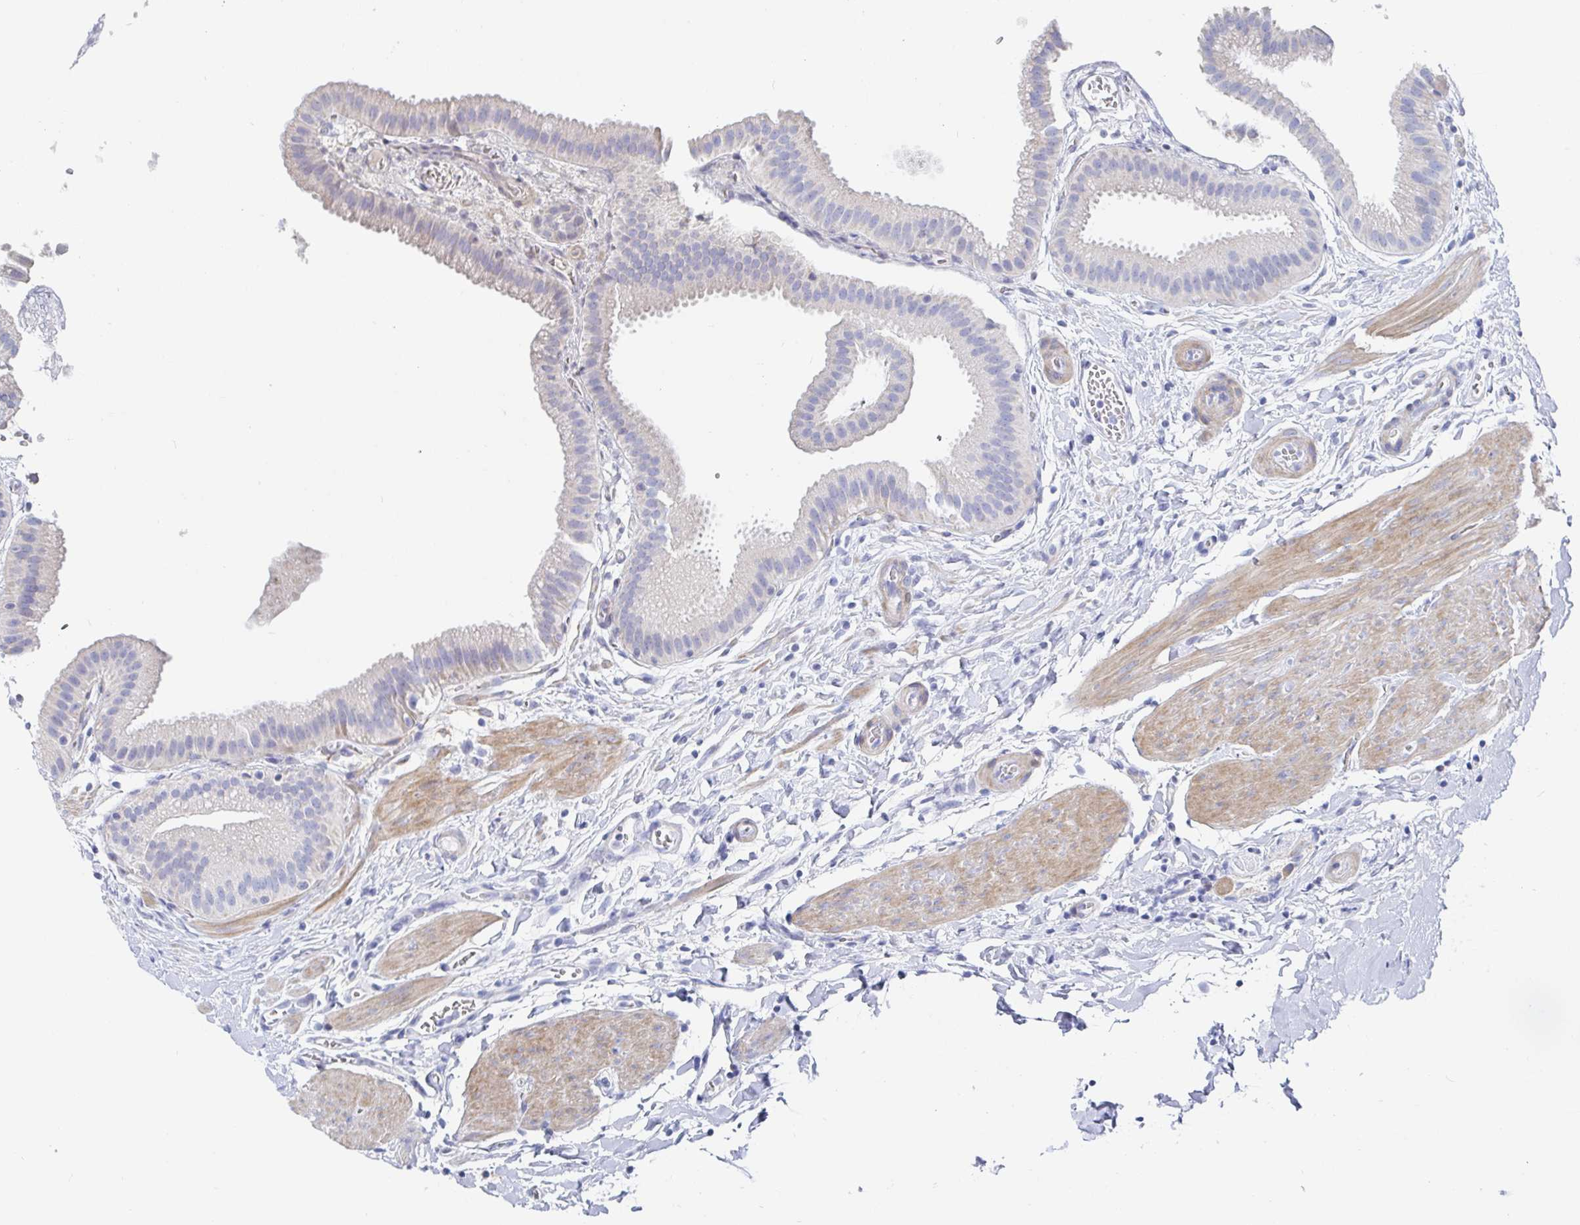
{"staining": {"intensity": "negative", "quantity": "none", "location": "none"}, "tissue": "gallbladder", "cell_type": "Glandular cells", "image_type": "normal", "snomed": [{"axis": "morphology", "description": "Normal tissue, NOS"}, {"axis": "topography", "description": "Gallbladder"}], "caption": "DAB immunohistochemical staining of unremarkable human gallbladder shows no significant expression in glandular cells.", "gene": "PACSIN1", "patient": {"sex": "female", "age": 63}}